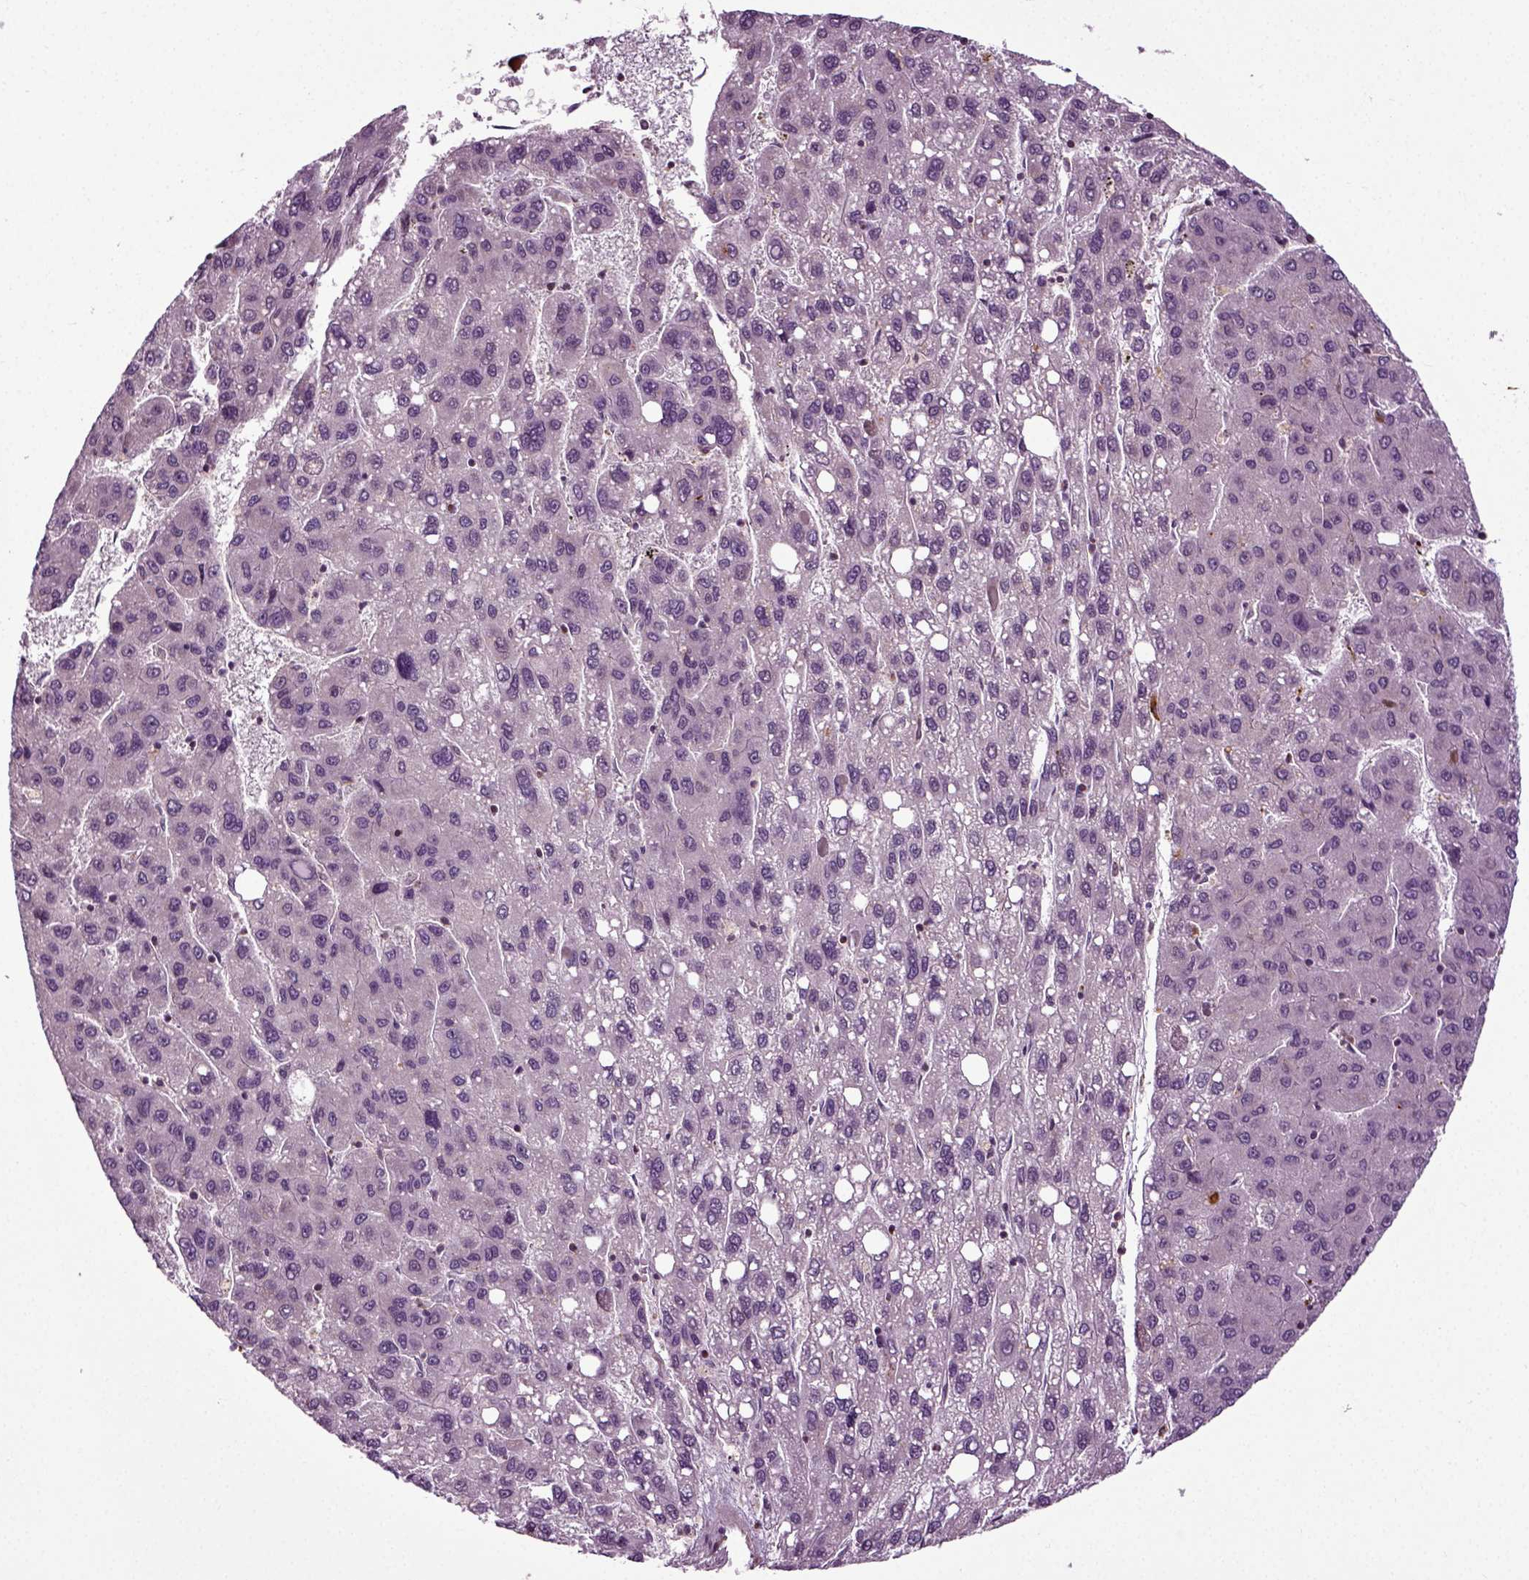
{"staining": {"intensity": "negative", "quantity": "none", "location": "none"}, "tissue": "liver cancer", "cell_type": "Tumor cells", "image_type": "cancer", "snomed": [{"axis": "morphology", "description": "Carcinoma, Hepatocellular, NOS"}, {"axis": "topography", "description": "Liver"}], "caption": "Immunohistochemistry photomicrograph of neoplastic tissue: hepatocellular carcinoma (liver) stained with DAB shows no significant protein positivity in tumor cells. (DAB immunohistochemistry (IHC) with hematoxylin counter stain).", "gene": "KNSTRN", "patient": {"sex": "female", "age": 82}}